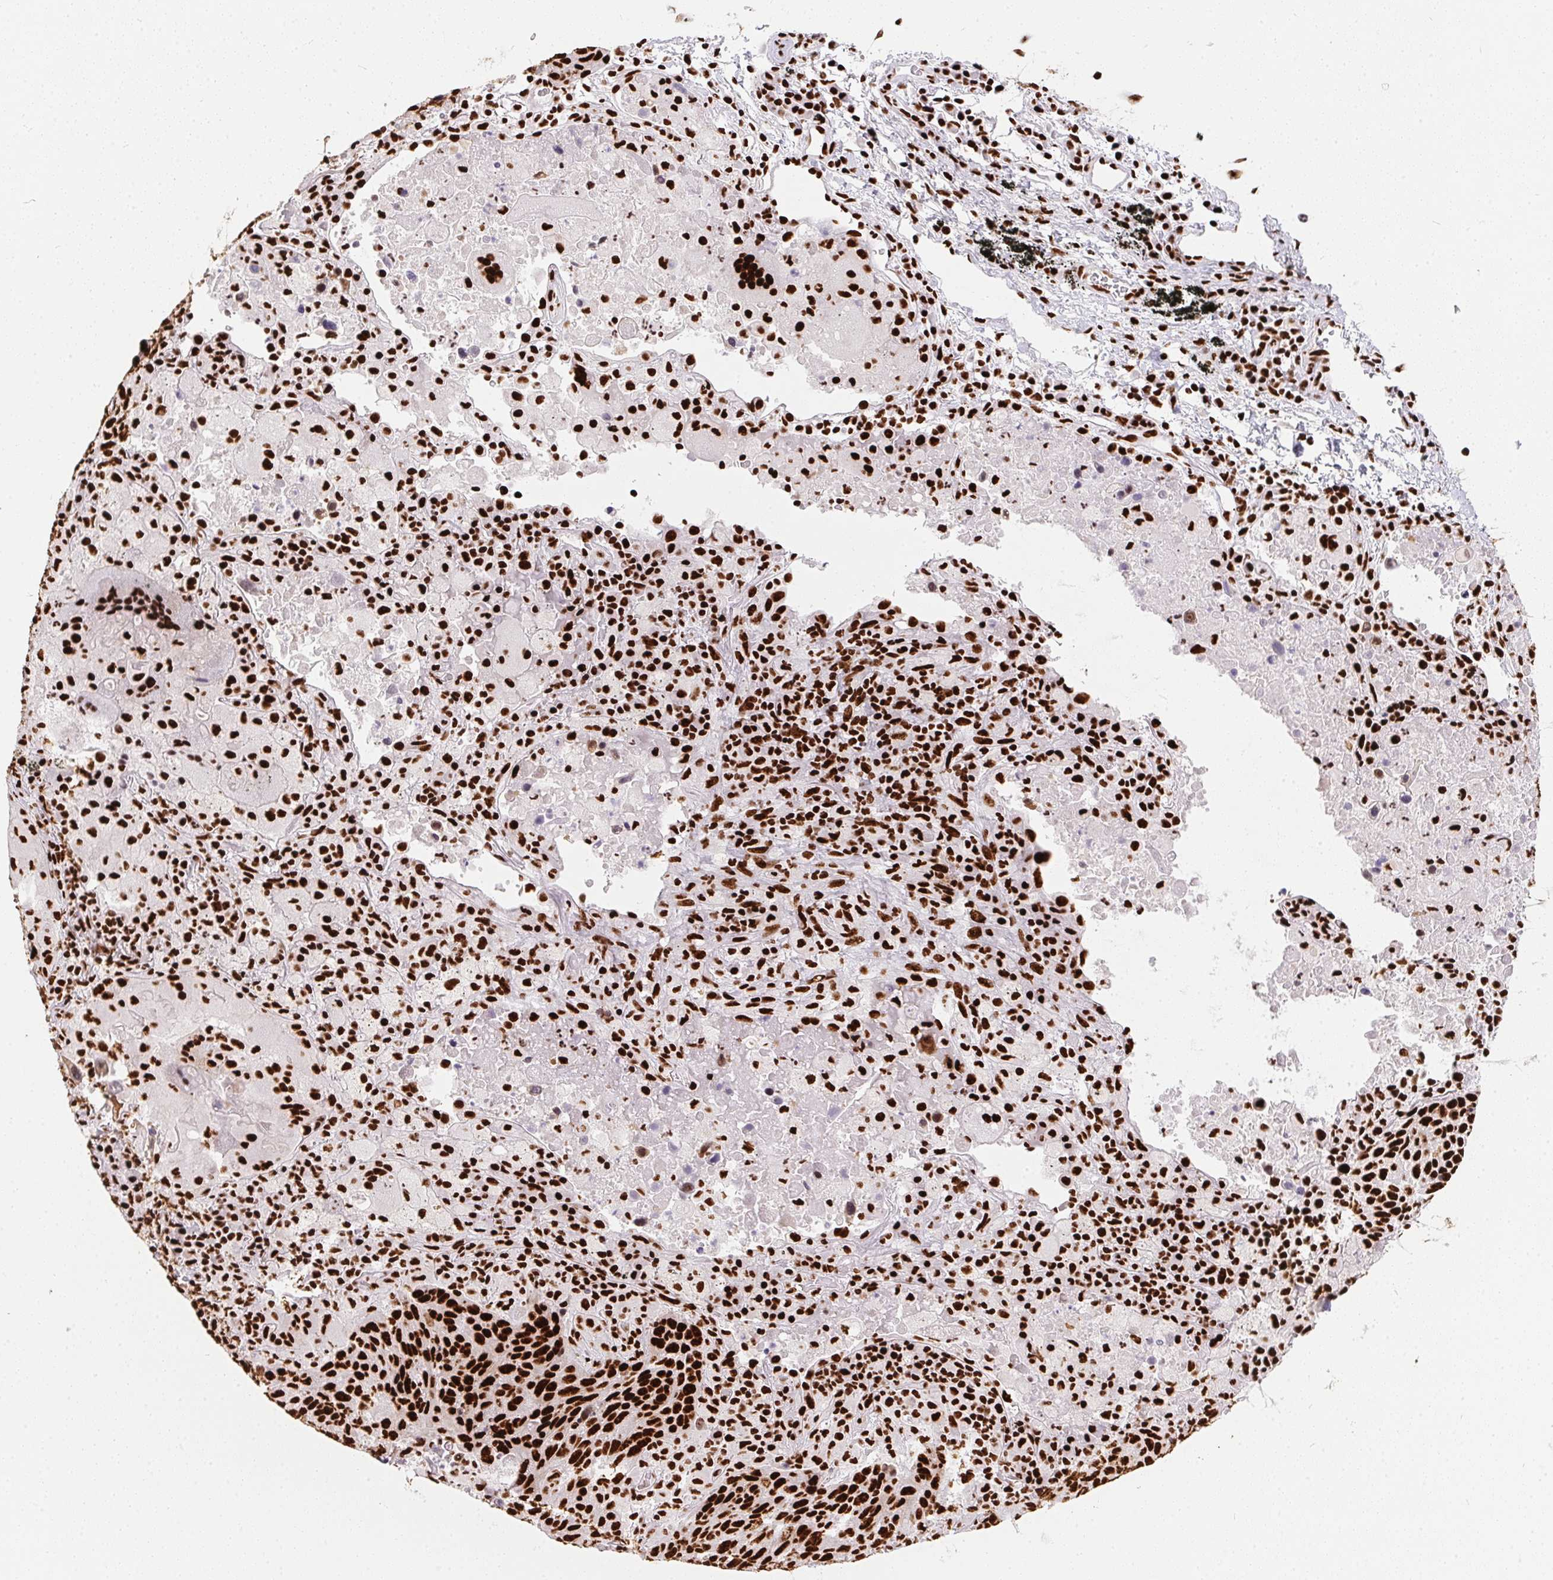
{"staining": {"intensity": "strong", "quantity": ">75%", "location": "nuclear"}, "tissue": "lung cancer", "cell_type": "Tumor cells", "image_type": "cancer", "snomed": [{"axis": "morphology", "description": "Squamous cell carcinoma, NOS"}, {"axis": "topography", "description": "Lung"}], "caption": "Protein staining of lung cancer (squamous cell carcinoma) tissue exhibits strong nuclear positivity in approximately >75% of tumor cells. (DAB = brown stain, brightfield microscopy at high magnification).", "gene": "PAGE3", "patient": {"sex": "male", "age": 68}}